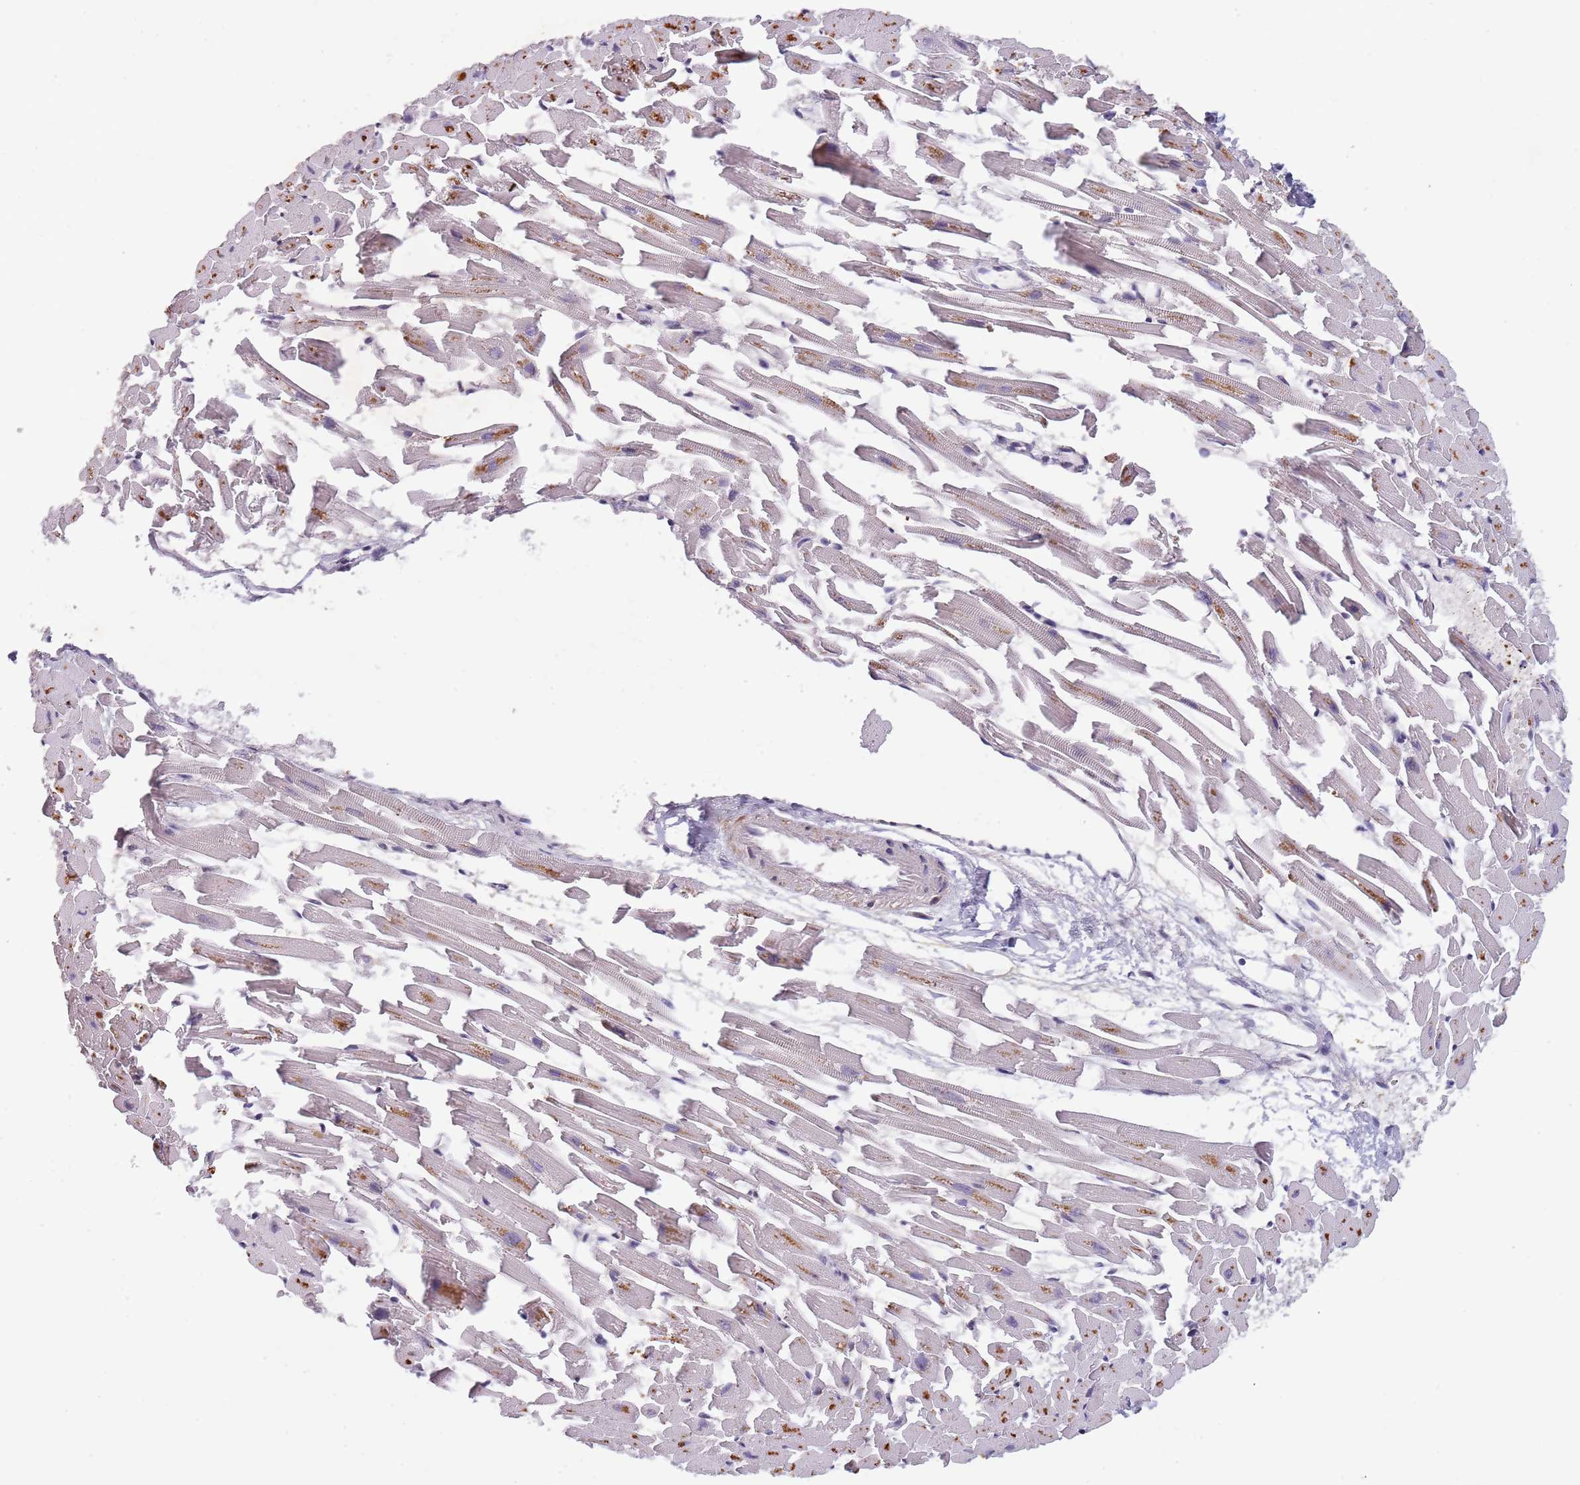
{"staining": {"intensity": "negative", "quantity": "none", "location": "none"}, "tissue": "heart muscle", "cell_type": "Cardiomyocytes", "image_type": "normal", "snomed": [{"axis": "morphology", "description": "Normal tissue, NOS"}, {"axis": "topography", "description": "Heart"}], "caption": "This is an immunohistochemistry image of normal heart muscle. There is no expression in cardiomyocytes.", "gene": "CIZ1", "patient": {"sex": "female", "age": 64}}